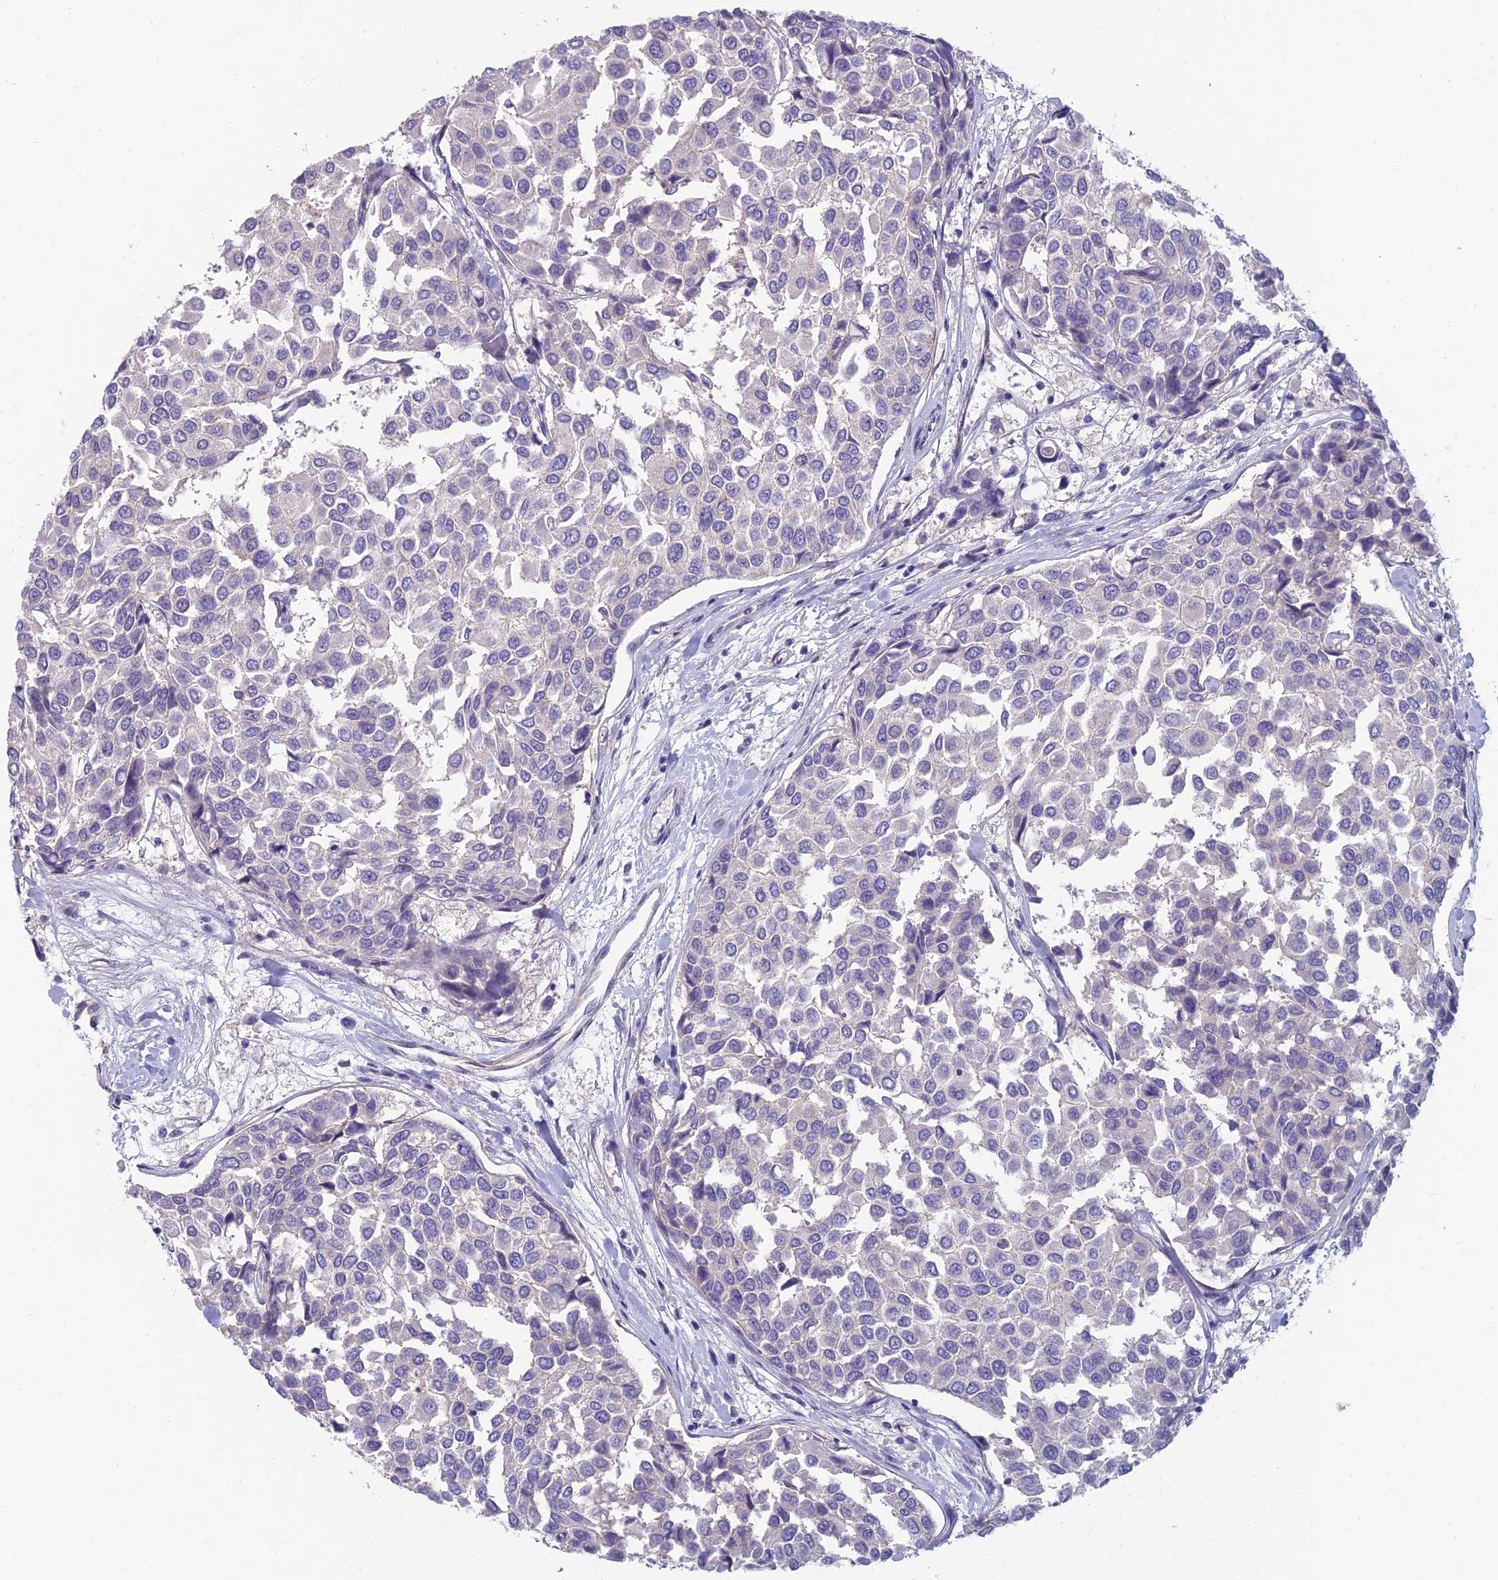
{"staining": {"intensity": "negative", "quantity": "none", "location": "none"}, "tissue": "breast cancer", "cell_type": "Tumor cells", "image_type": "cancer", "snomed": [{"axis": "morphology", "description": "Duct carcinoma"}, {"axis": "topography", "description": "Breast"}], "caption": "High magnification brightfield microscopy of breast cancer stained with DAB (3,3'-diaminobenzidine) (brown) and counterstained with hematoxylin (blue): tumor cells show no significant positivity.", "gene": "NEURL1", "patient": {"sex": "female", "age": 55}}